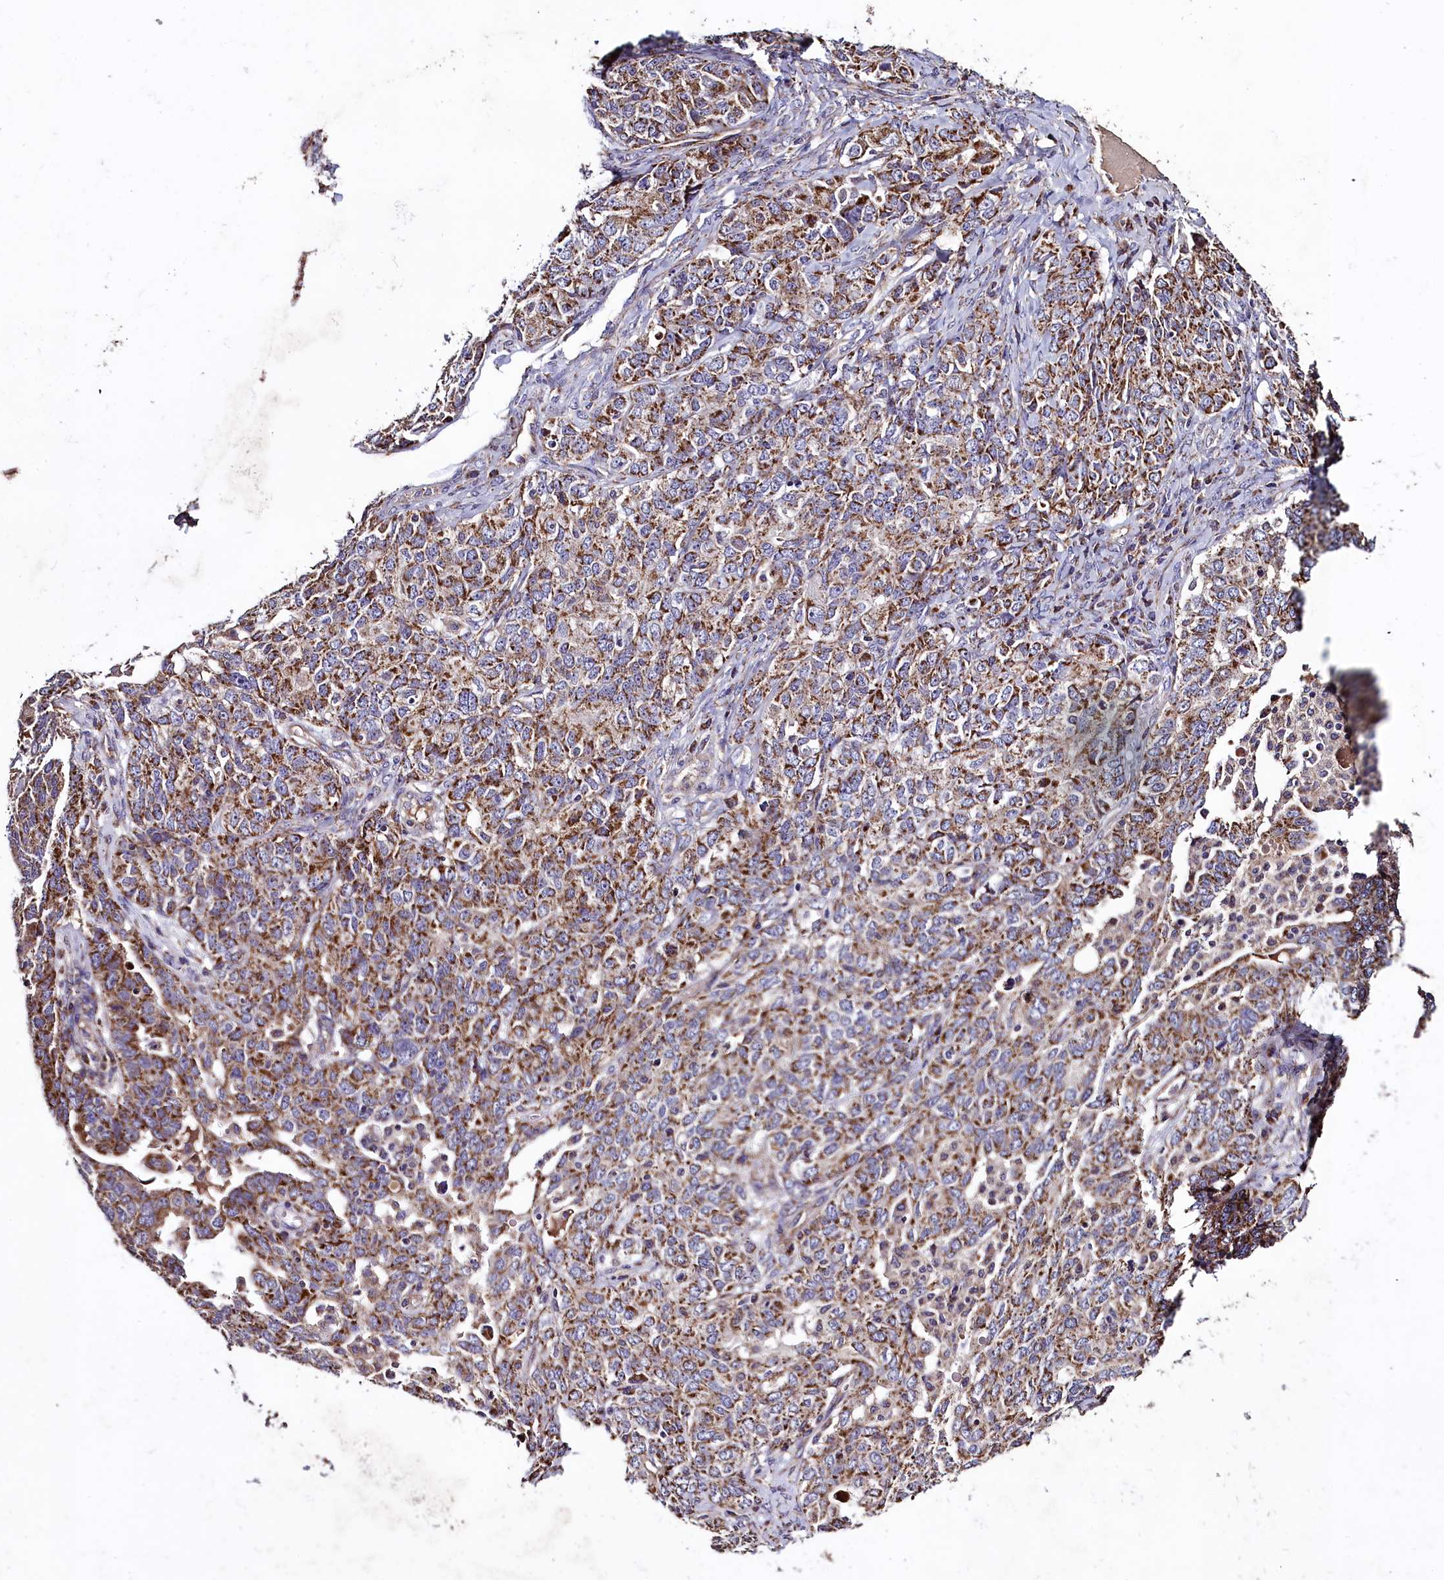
{"staining": {"intensity": "strong", "quantity": ">75%", "location": "cytoplasmic/membranous"}, "tissue": "ovarian cancer", "cell_type": "Tumor cells", "image_type": "cancer", "snomed": [{"axis": "morphology", "description": "Carcinoma, endometroid"}, {"axis": "topography", "description": "Ovary"}], "caption": "Human ovarian endometroid carcinoma stained with a protein marker shows strong staining in tumor cells.", "gene": "COQ9", "patient": {"sex": "female", "age": 62}}